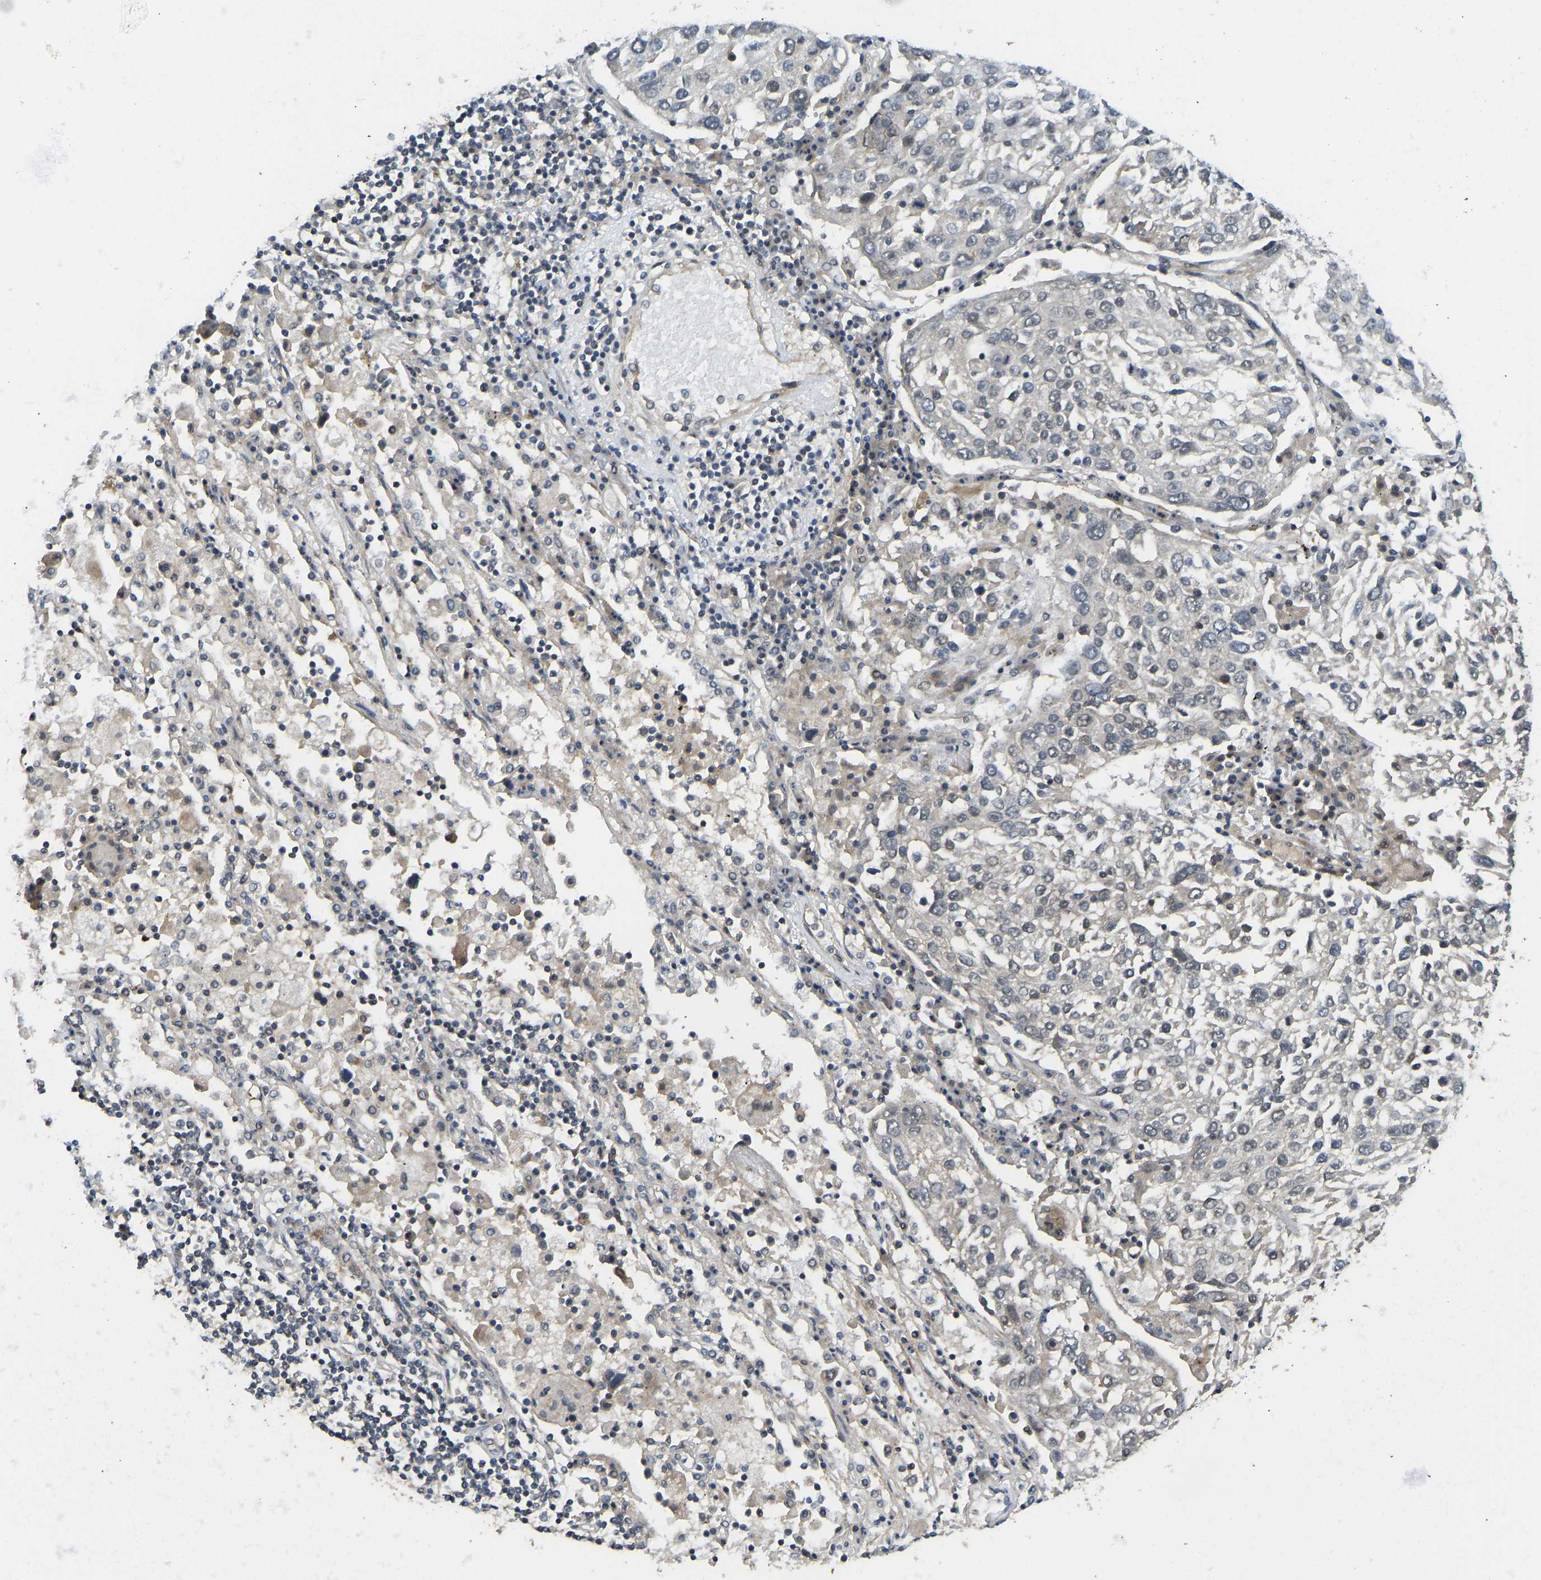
{"staining": {"intensity": "moderate", "quantity": "<25%", "location": "cytoplasmic/membranous"}, "tissue": "lung cancer", "cell_type": "Tumor cells", "image_type": "cancer", "snomed": [{"axis": "morphology", "description": "Squamous cell carcinoma, NOS"}, {"axis": "topography", "description": "Lung"}], "caption": "Protein staining shows moderate cytoplasmic/membranous expression in about <25% of tumor cells in lung cancer (squamous cell carcinoma).", "gene": "NDRG3", "patient": {"sex": "male", "age": 65}}